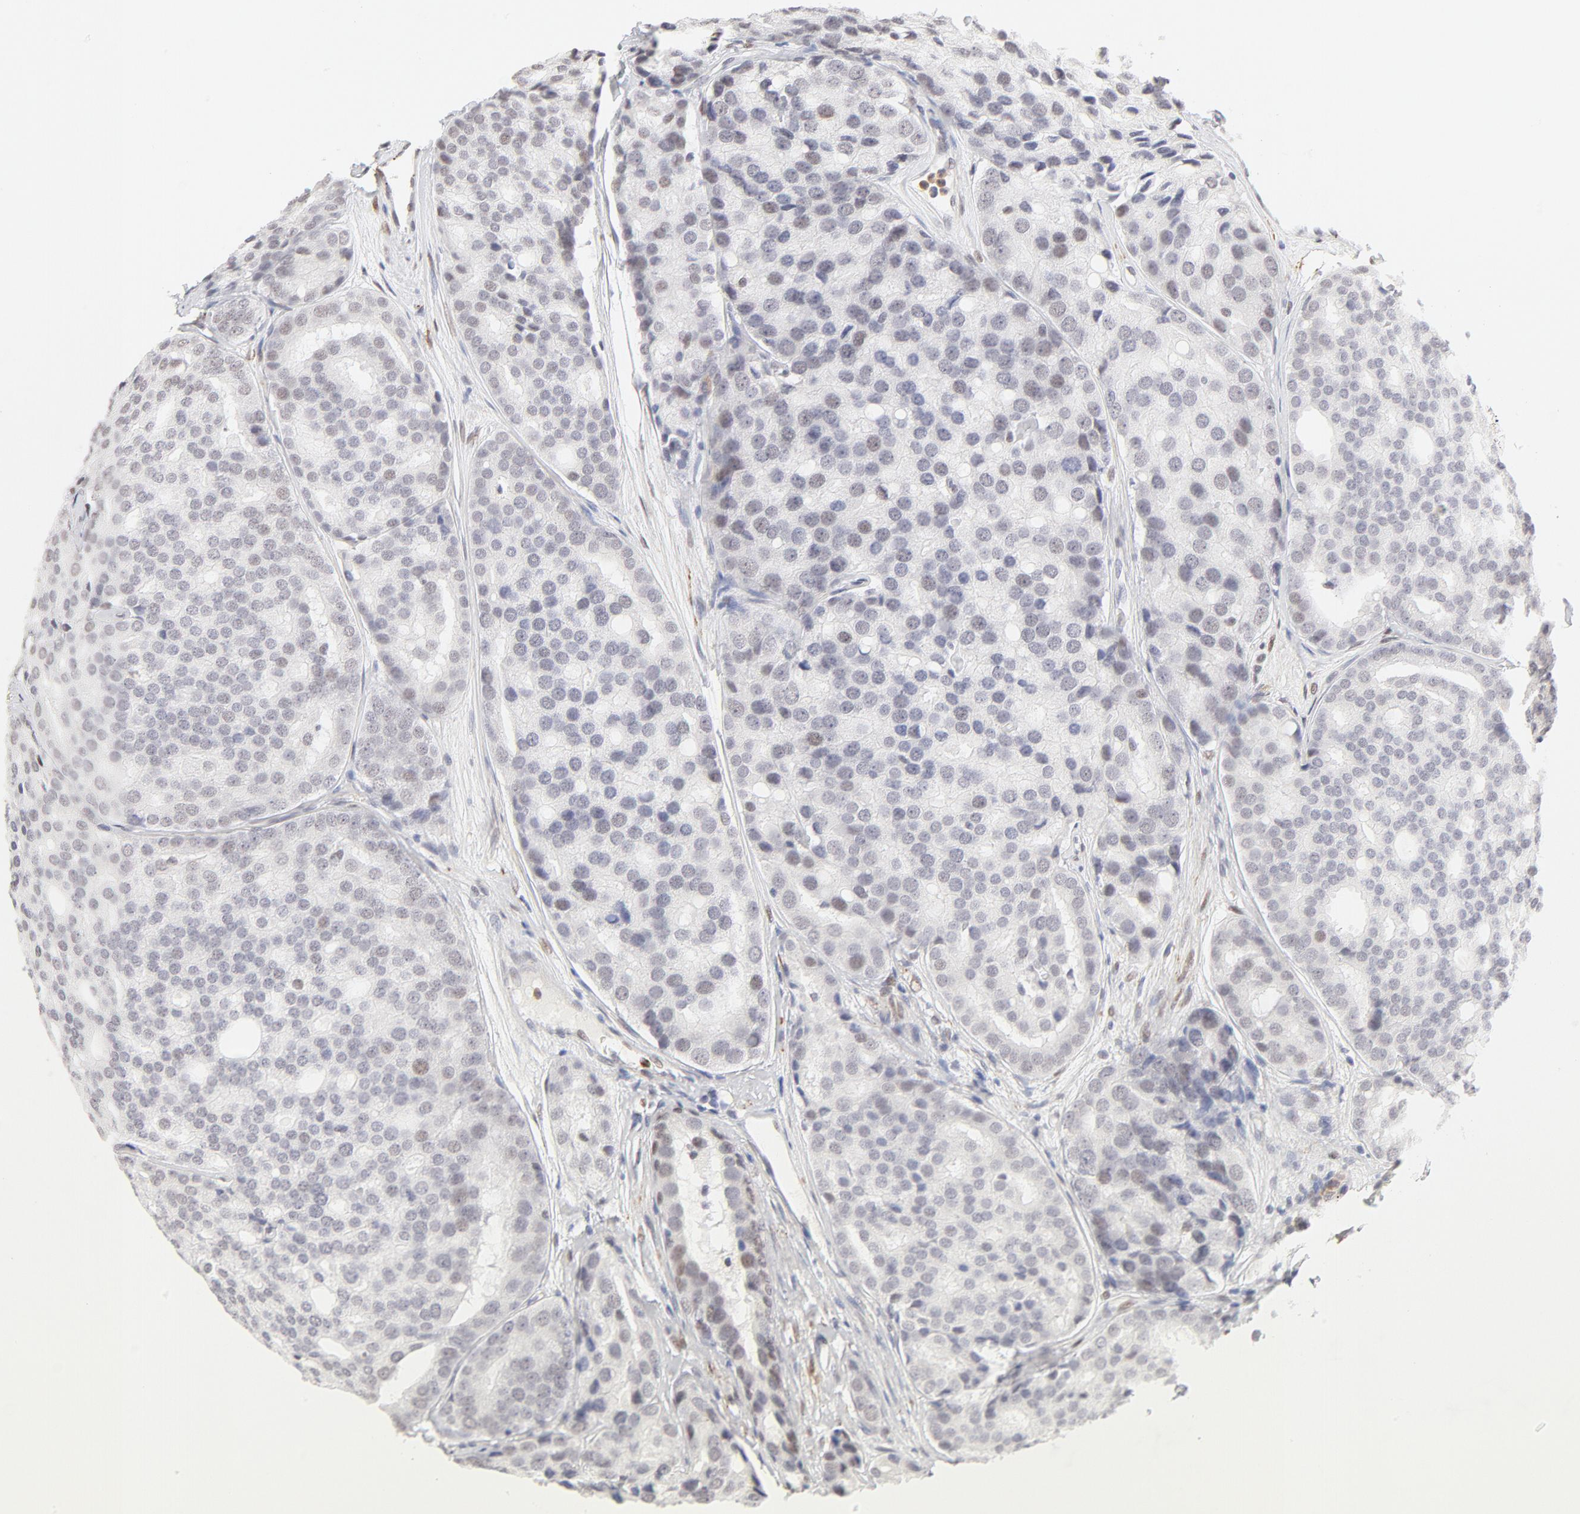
{"staining": {"intensity": "weak", "quantity": "<25%", "location": "nuclear"}, "tissue": "prostate cancer", "cell_type": "Tumor cells", "image_type": "cancer", "snomed": [{"axis": "morphology", "description": "Adenocarcinoma, High grade"}, {"axis": "topography", "description": "Prostate"}], "caption": "High magnification brightfield microscopy of prostate adenocarcinoma (high-grade) stained with DAB (brown) and counterstained with hematoxylin (blue): tumor cells show no significant positivity.", "gene": "PBX1", "patient": {"sex": "male", "age": 64}}